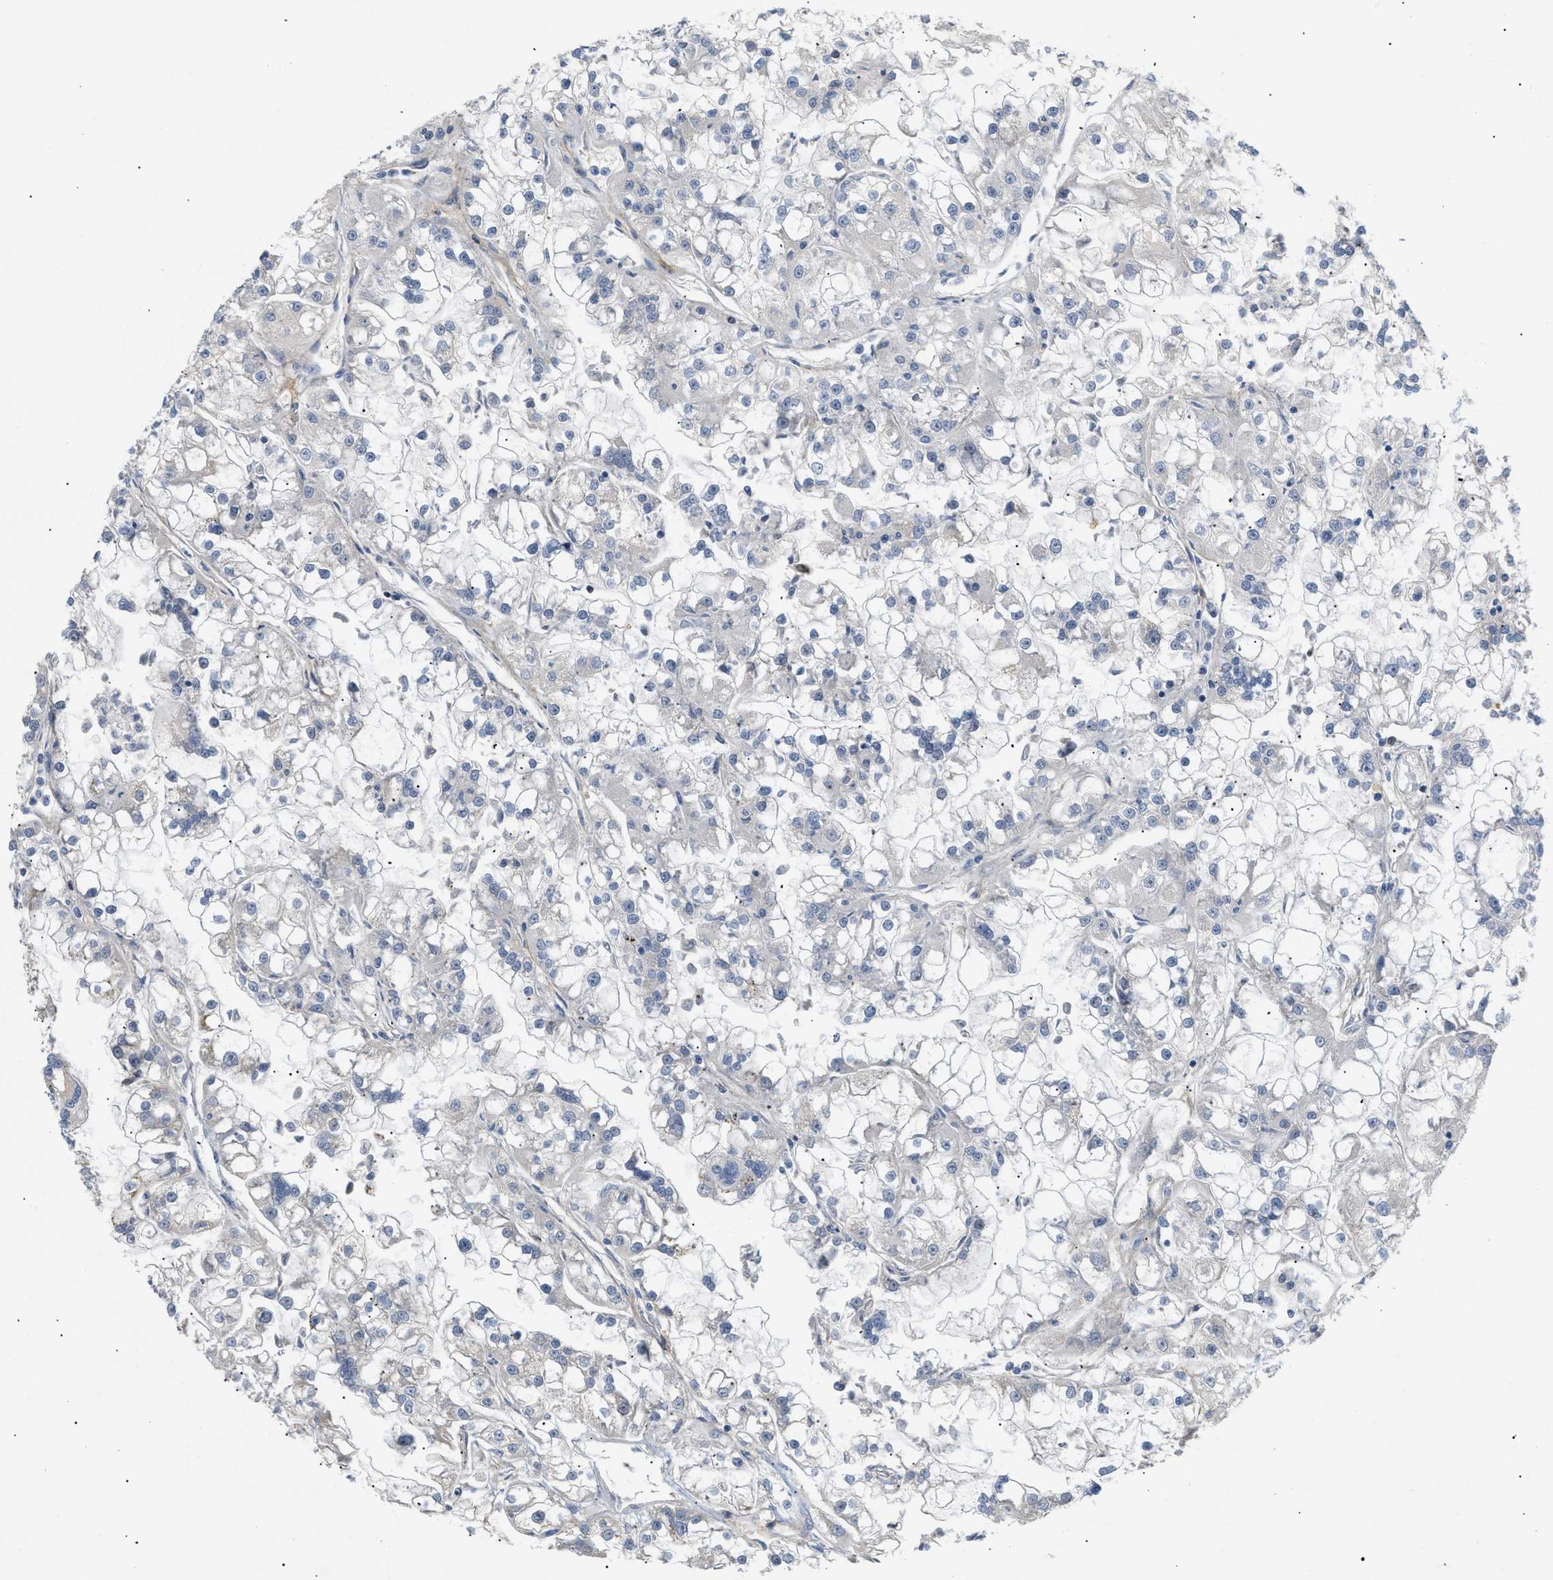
{"staining": {"intensity": "negative", "quantity": "none", "location": "none"}, "tissue": "renal cancer", "cell_type": "Tumor cells", "image_type": "cancer", "snomed": [{"axis": "morphology", "description": "Adenocarcinoma, NOS"}, {"axis": "topography", "description": "Kidney"}], "caption": "High power microscopy histopathology image of an IHC histopathology image of adenocarcinoma (renal), revealing no significant positivity in tumor cells. (DAB IHC with hematoxylin counter stain).", "gene": "FARS2", "patient": {"sex": "female", "age": 52}}